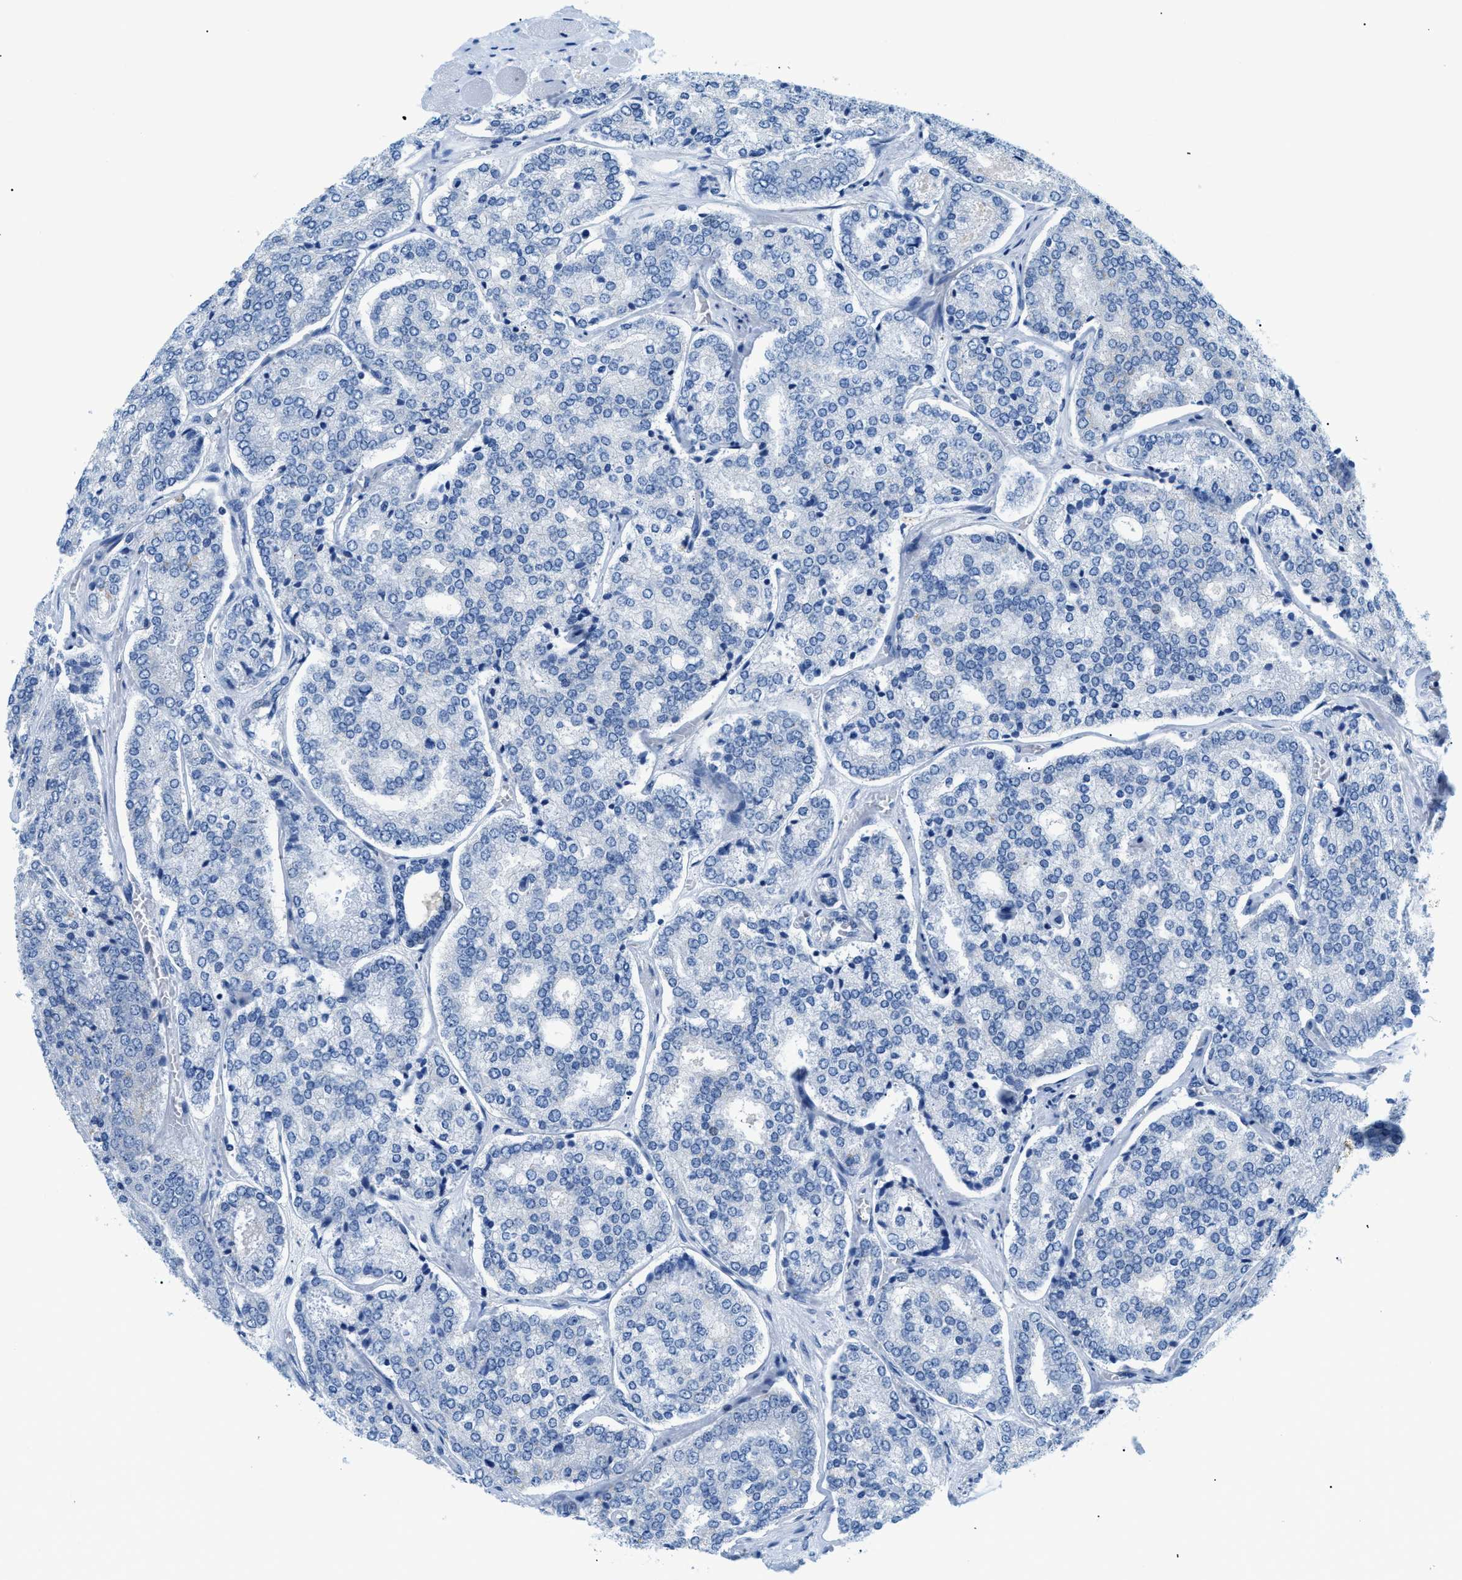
{"staining": {"intensity": "negative", "quantity": "none", "location": "none"}, "tissue": "prostate cancer", "cell_type": "Tumor cells", "image_type": "cancer", "snomed": [{"axis": "morphology", "description": "Adenocarcinoma, High grade"}, {"axis": "topography", "description": "Prostate"}], "caption": "Tumor cells show no significant positivity in prostate cancer (adenocarcinoma (high-grade)).", "gene": "FDCSP", "patient": {"sex": "male", "age": 65}}